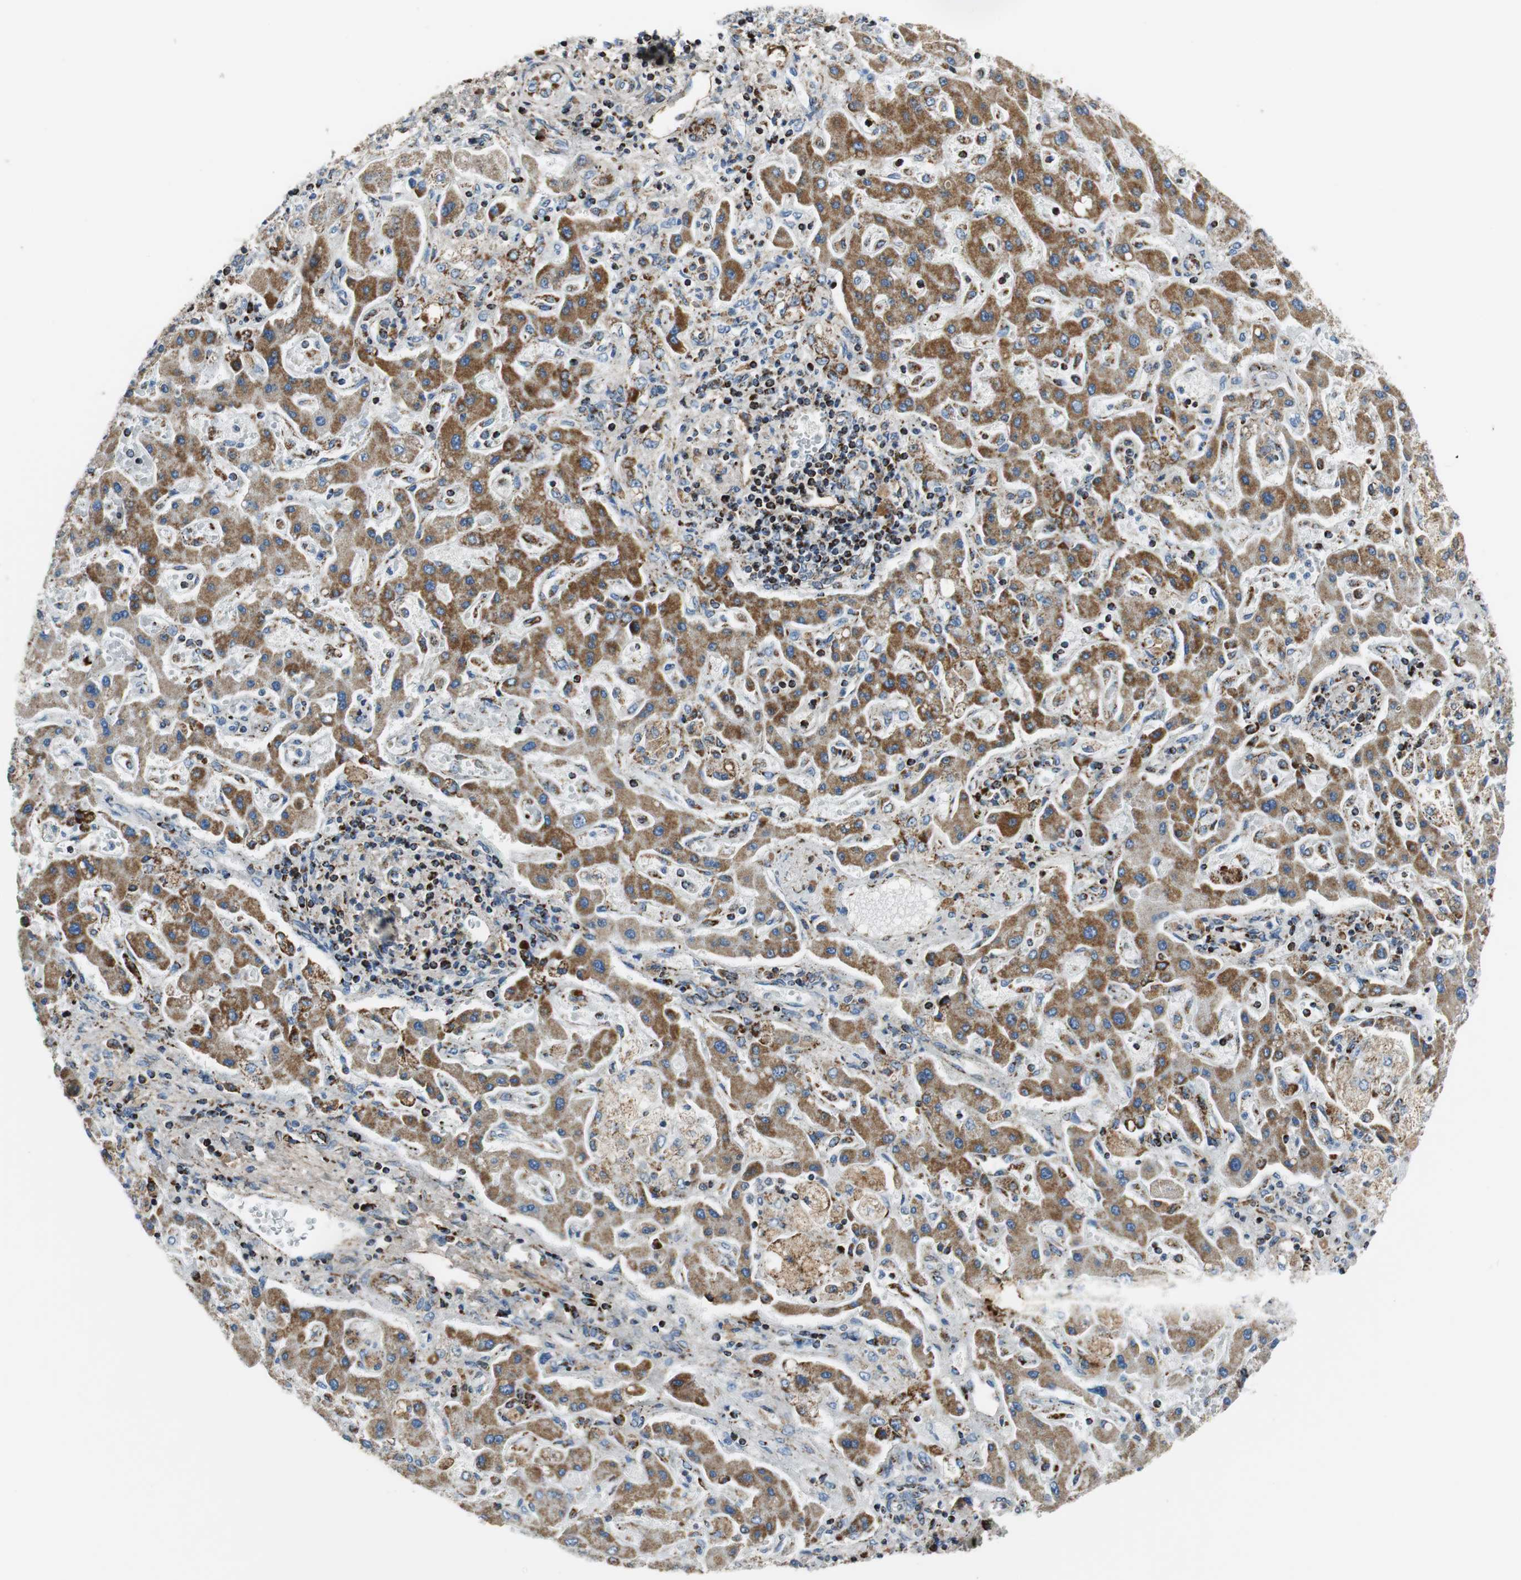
{"staining": {"intensity": "moderate", "quantity": ">75%", "location": "cytoplasmic/membranous"}, "tissue": "liver cancer", "cell_type": "Tumor cells", "image_type": "cancer", "snomed": [{"axis": "morphology", "description": "Cholangiocarcinoma"}, {"axis": "topography", "description": "Liver"}], "caption": "Protein staining of liver cancer (cholangiocarcinoma) tissue displays moderate cytoplasmic/membranous staining in approximately >75% of tumor cells. (DAB IHC with brightfield microscopy, high magnification).", "gene": "C1QTNF7", "patient": {"sex": "male", "age": 50}}